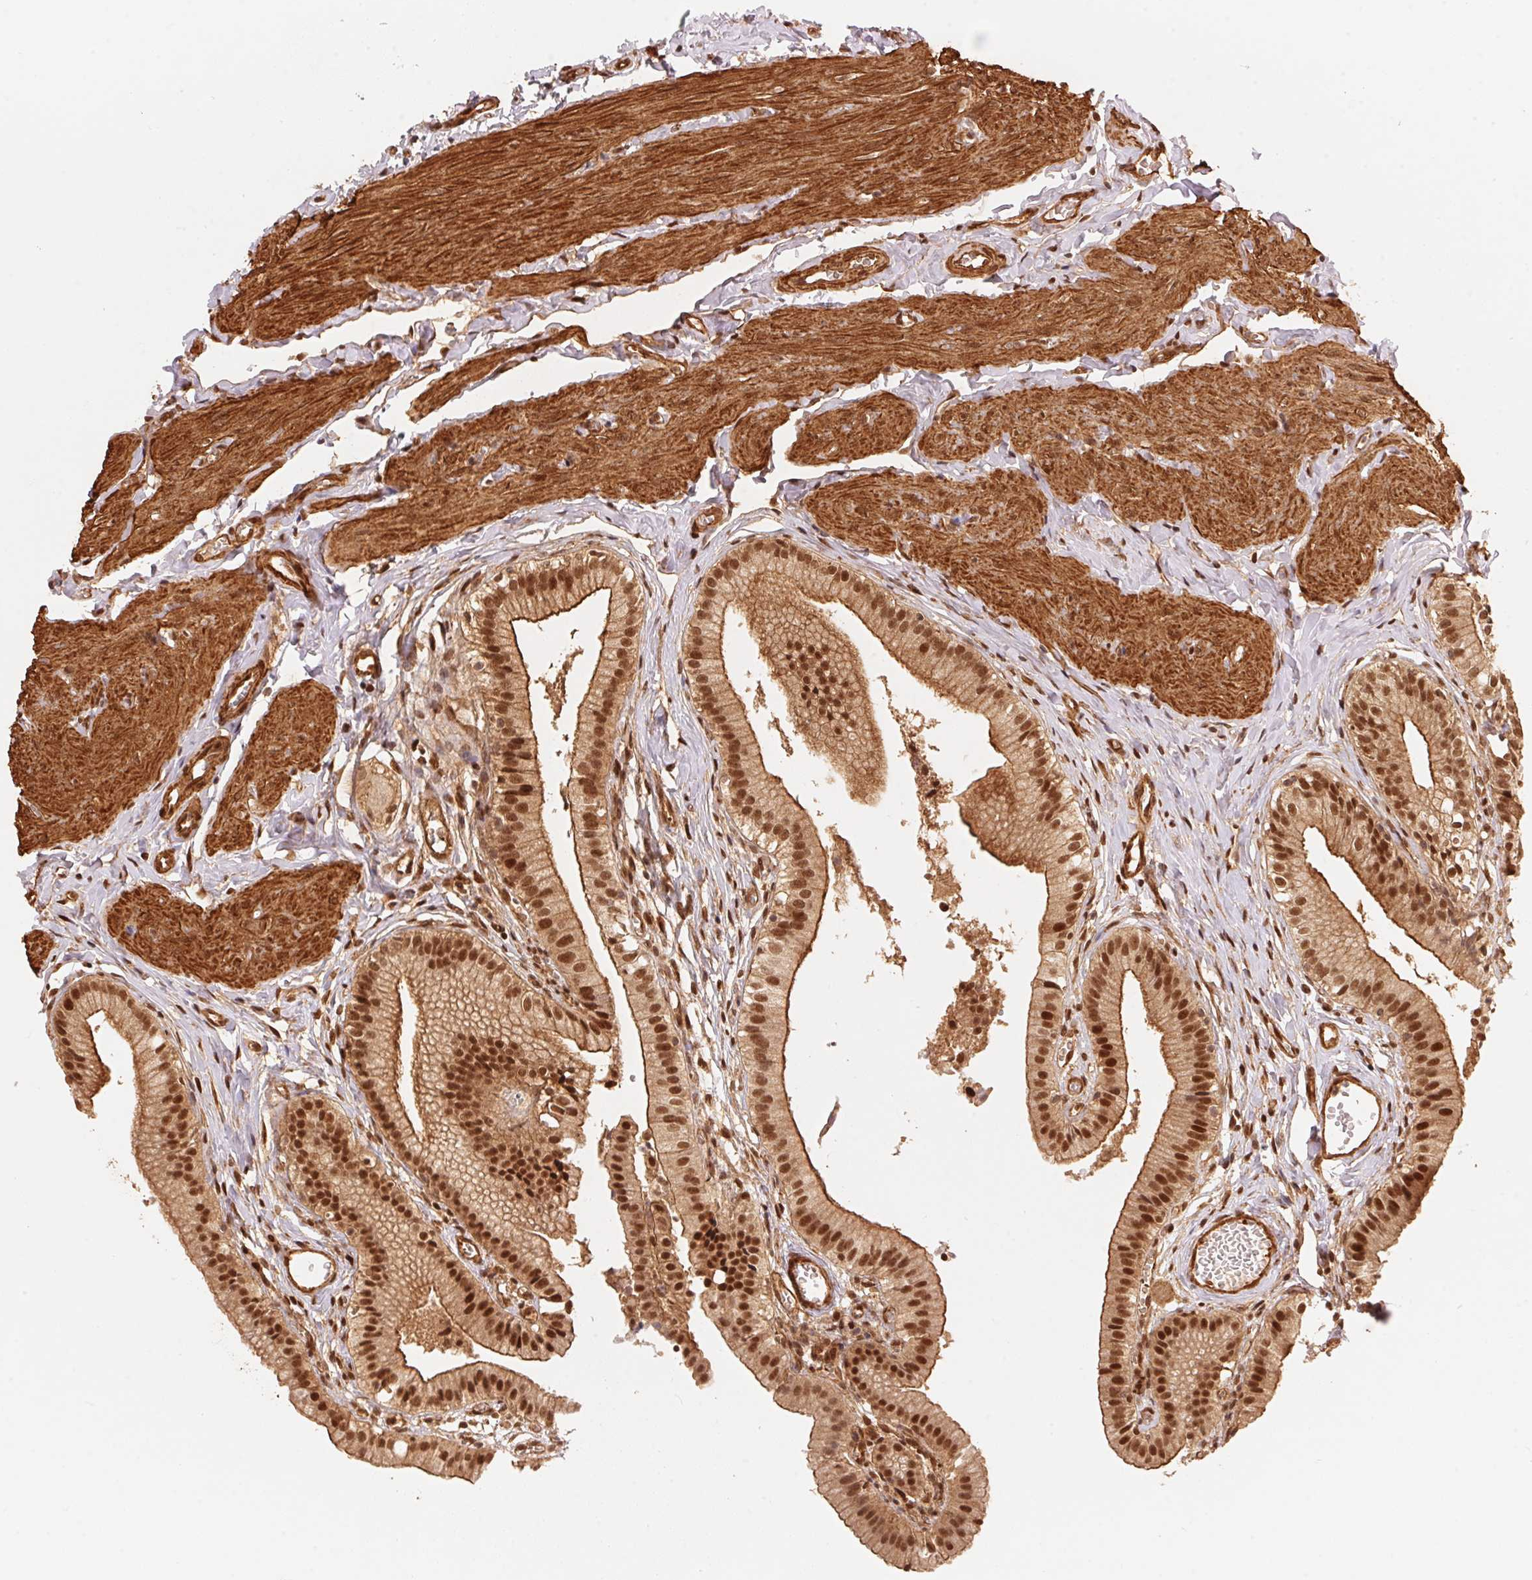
{"staining": {"intensity": "strong", "quantity": ">75%", "location": "cytoplasmic/membranous,nuclear"}, "tissue": "gallbladder", "cell_type": "Glandular cells", "image_type": "normal", "snomed": [{"axis": "morphology", "description": "Normal tissue, NOS"}, {"axis": "topography", "description": "Gallbladder"}], "caption": "This image reveals unremarkable gallbladder stained with immunohistochemistry to label a protein in brown. The cytoplasmic/membranous,nuclear of glandular cells show strong positivity for the protein. Nuclei are counter-stained blue.", "gene": "TNIP2", "patient": {"sex": "female", "age": 47}}